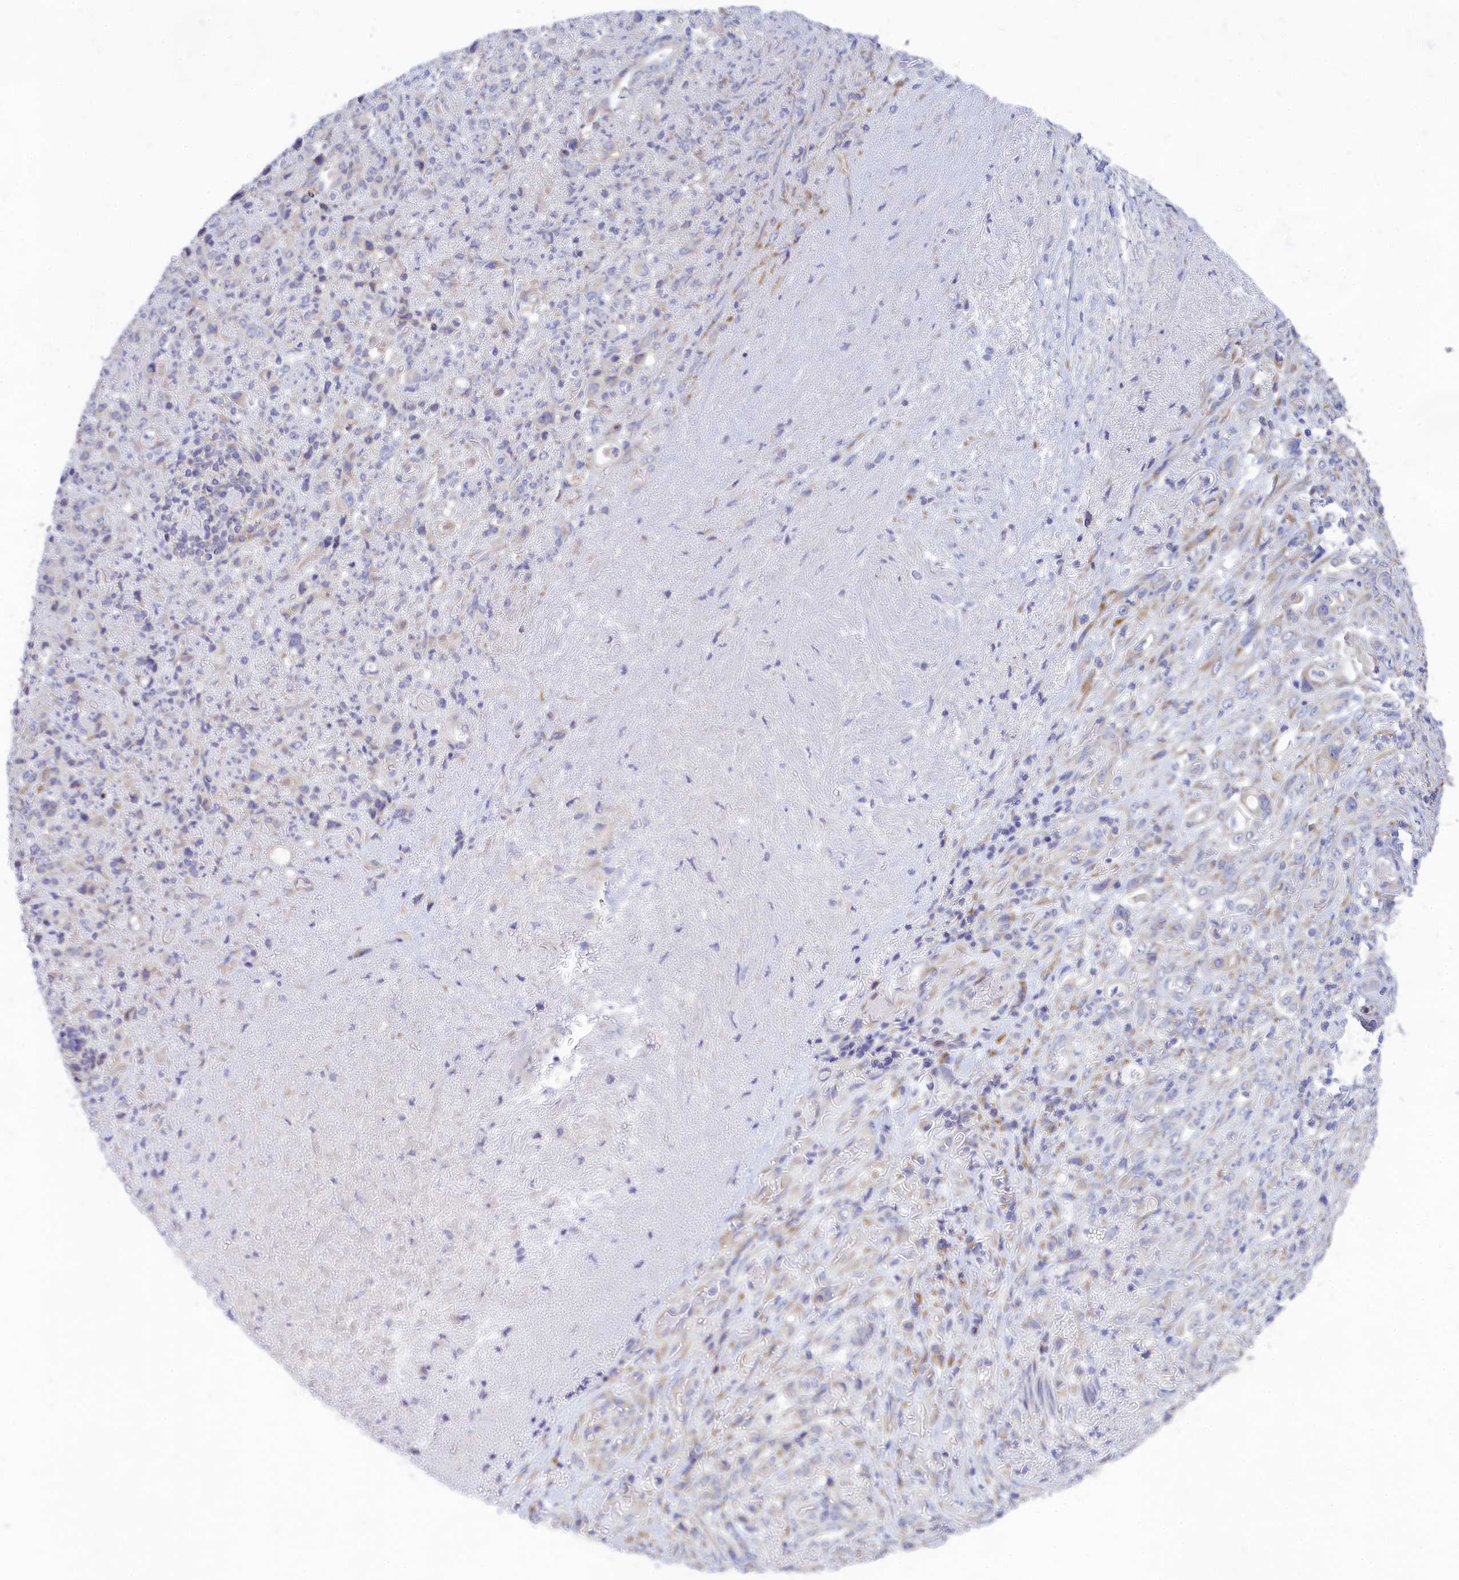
{"staining": {"intensity": "negative", "quantity": "none", "location": "none"}, "tissue": "stomach cancer", "cell_type": "Tumor cells", "image_type": "cancer", "snomed": [{"axis": "morphology", "description": "Normal tissue, NOS"}, {"axis": "morphology", "description": "Adenocarcinoma, NOS"}, {"axis": "topography", "description": "Stomach"}], "caption": "High power microscopy image of an IHC image of stomach adenocarcinoma, revealing no significant staining in tumor cells. Brightfield microscopy of IHC stained with DAB (brown) and hematoxylin (blue), captured at high magnification.", "gene": "TMEM30B", "patient": {"sex": "female", "age": 79}}